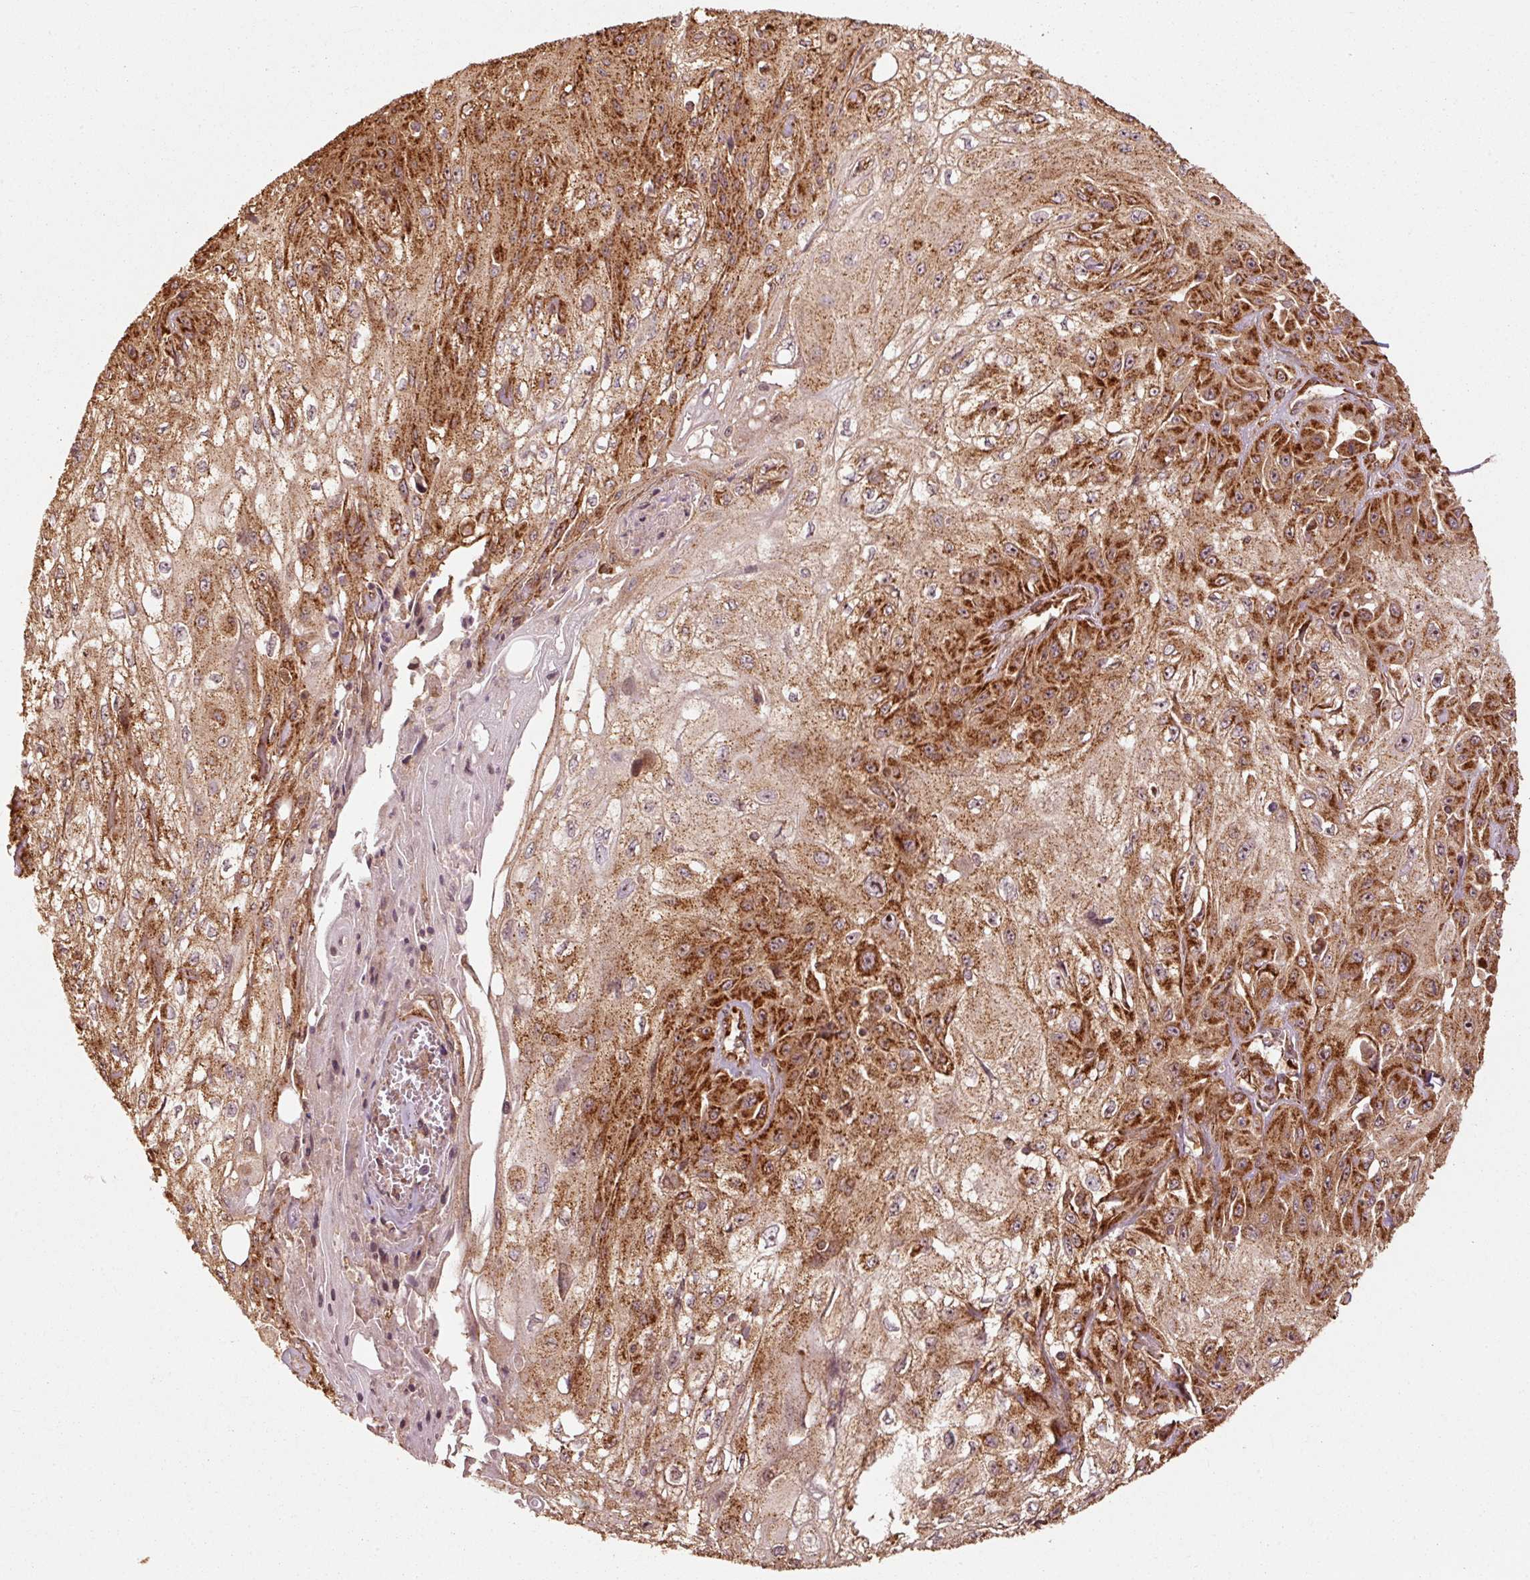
{"staining": {"intensity": "strong", "quantity": "25%-75%", "location": "cytoplasmic/membranous"}, "tissue": "skin cancer", "cell_type": "Tumor cells", "image_type": "cancer", "snomed": [{"axis": "morphology", "description": "Squamous cell carcinoma, NOS"}, {"axis": "morphology", "description": "Squamous cell carcinoma, metastatic, NOS"}, {"axis": "topography", "description": "Skin"}, {"axis": "topography", "description": "Lymph node"}], "caption": "Squamous cell carcinoma (skin) stained with DAB IHC exhibits high levels of strong cytoplasmic/membranous staining in about 25%-75% of tumor cells.", "gene": "MRPL16", "patient": {"sex": "male", "age": 75}}